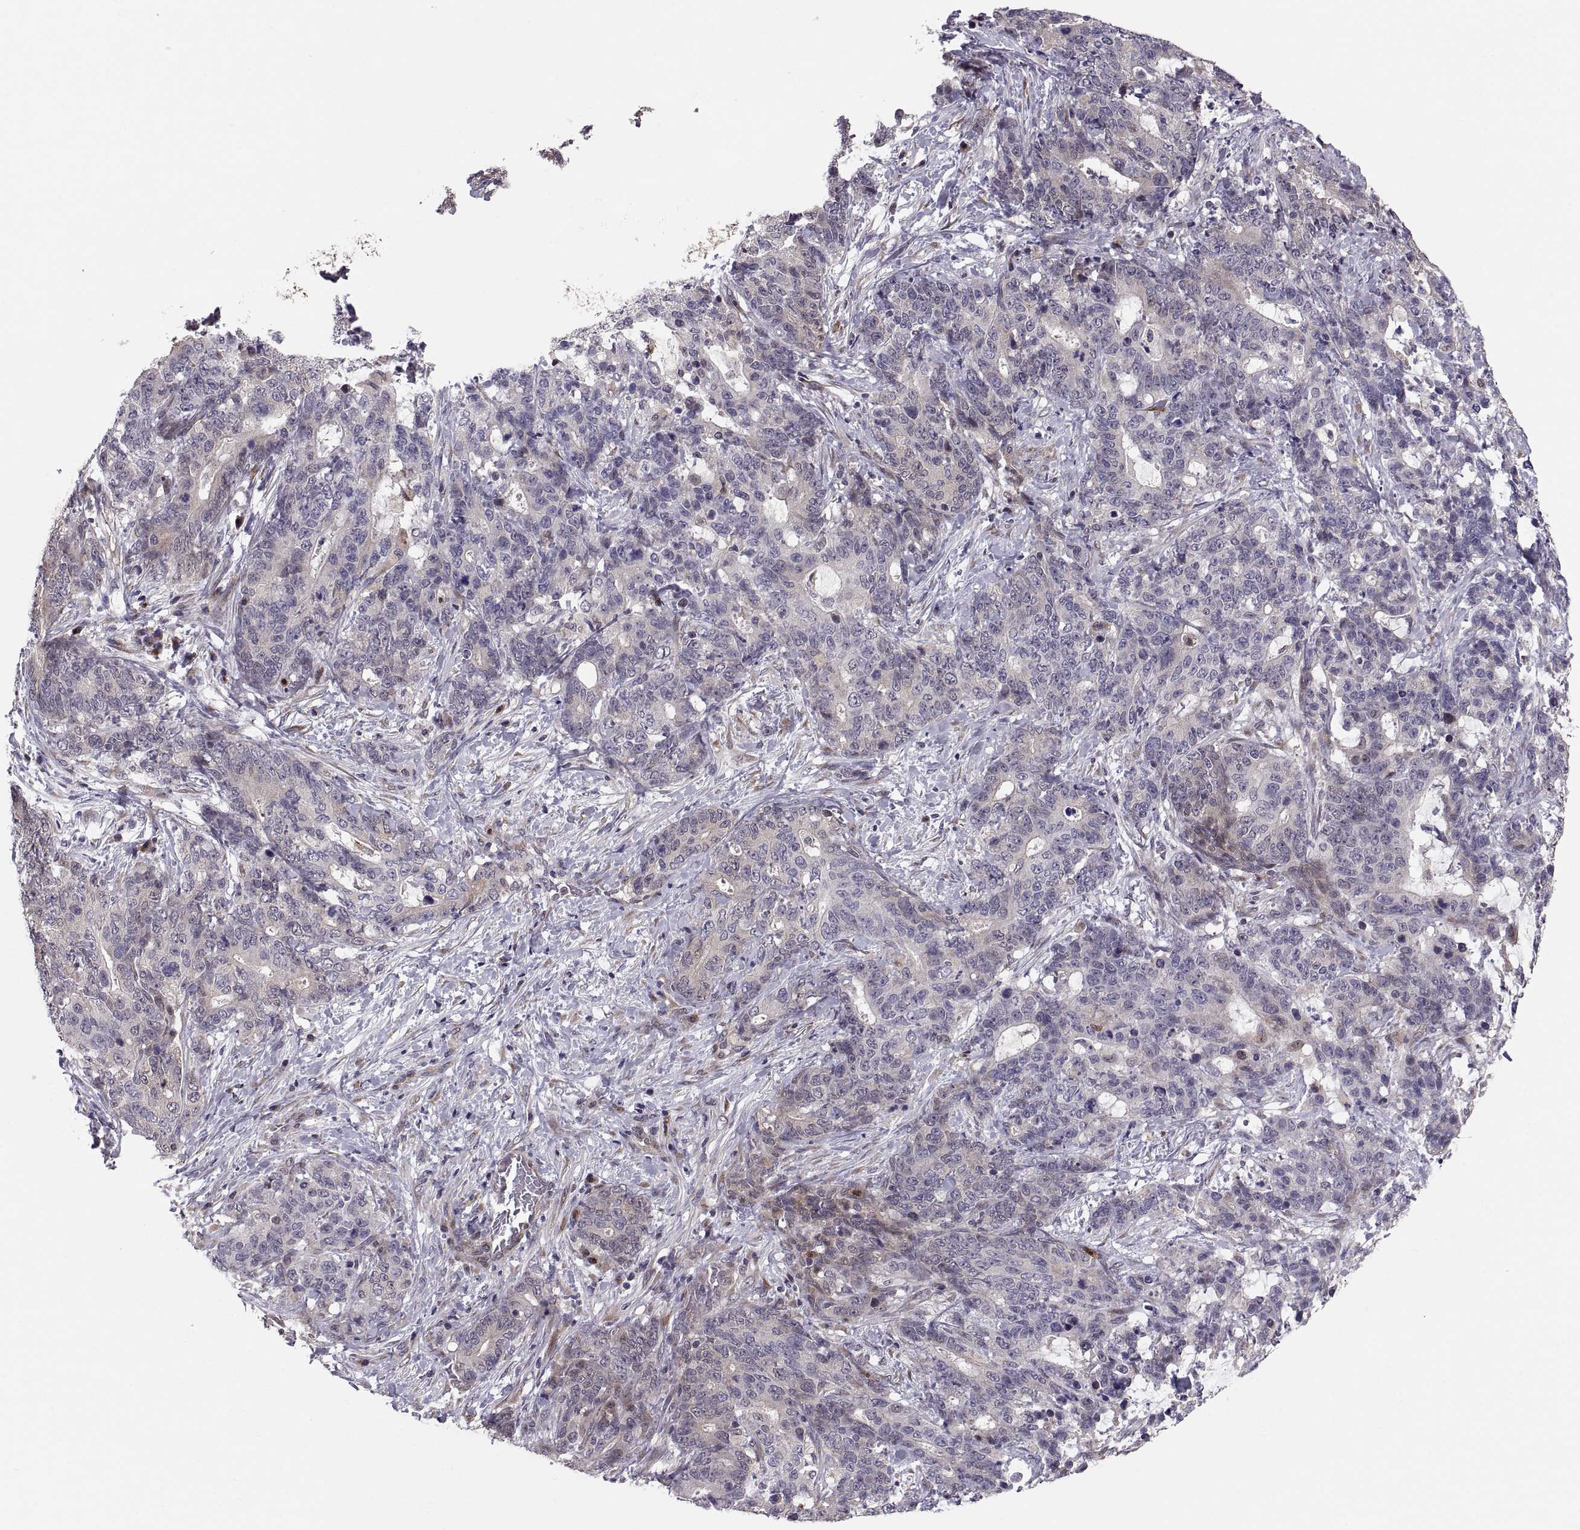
{"staining": {"intensity": "weak", "quantity": "<25%", "location": "cytoplasmic/membranous"}, "tissue": "stomach cancer", "cell_type": "Tumor cells", "image_type": "cancer", "snomed": [{"axis": "morphology", "description": "Normal tissue, NOS"}, {"axis": "morphology", "description": "Adenocarcinoma, NOS"}, {"axis": "topography", "description": "Stomach"}], "caption": "DAB (3,3'-diaminobenzidine) immunohistochemical staining of stomach adenocarcinoma demonstrates no significant staining in tumor cells.", "gene": "TESC", "patient": {"sex": "female", "age": 64}}